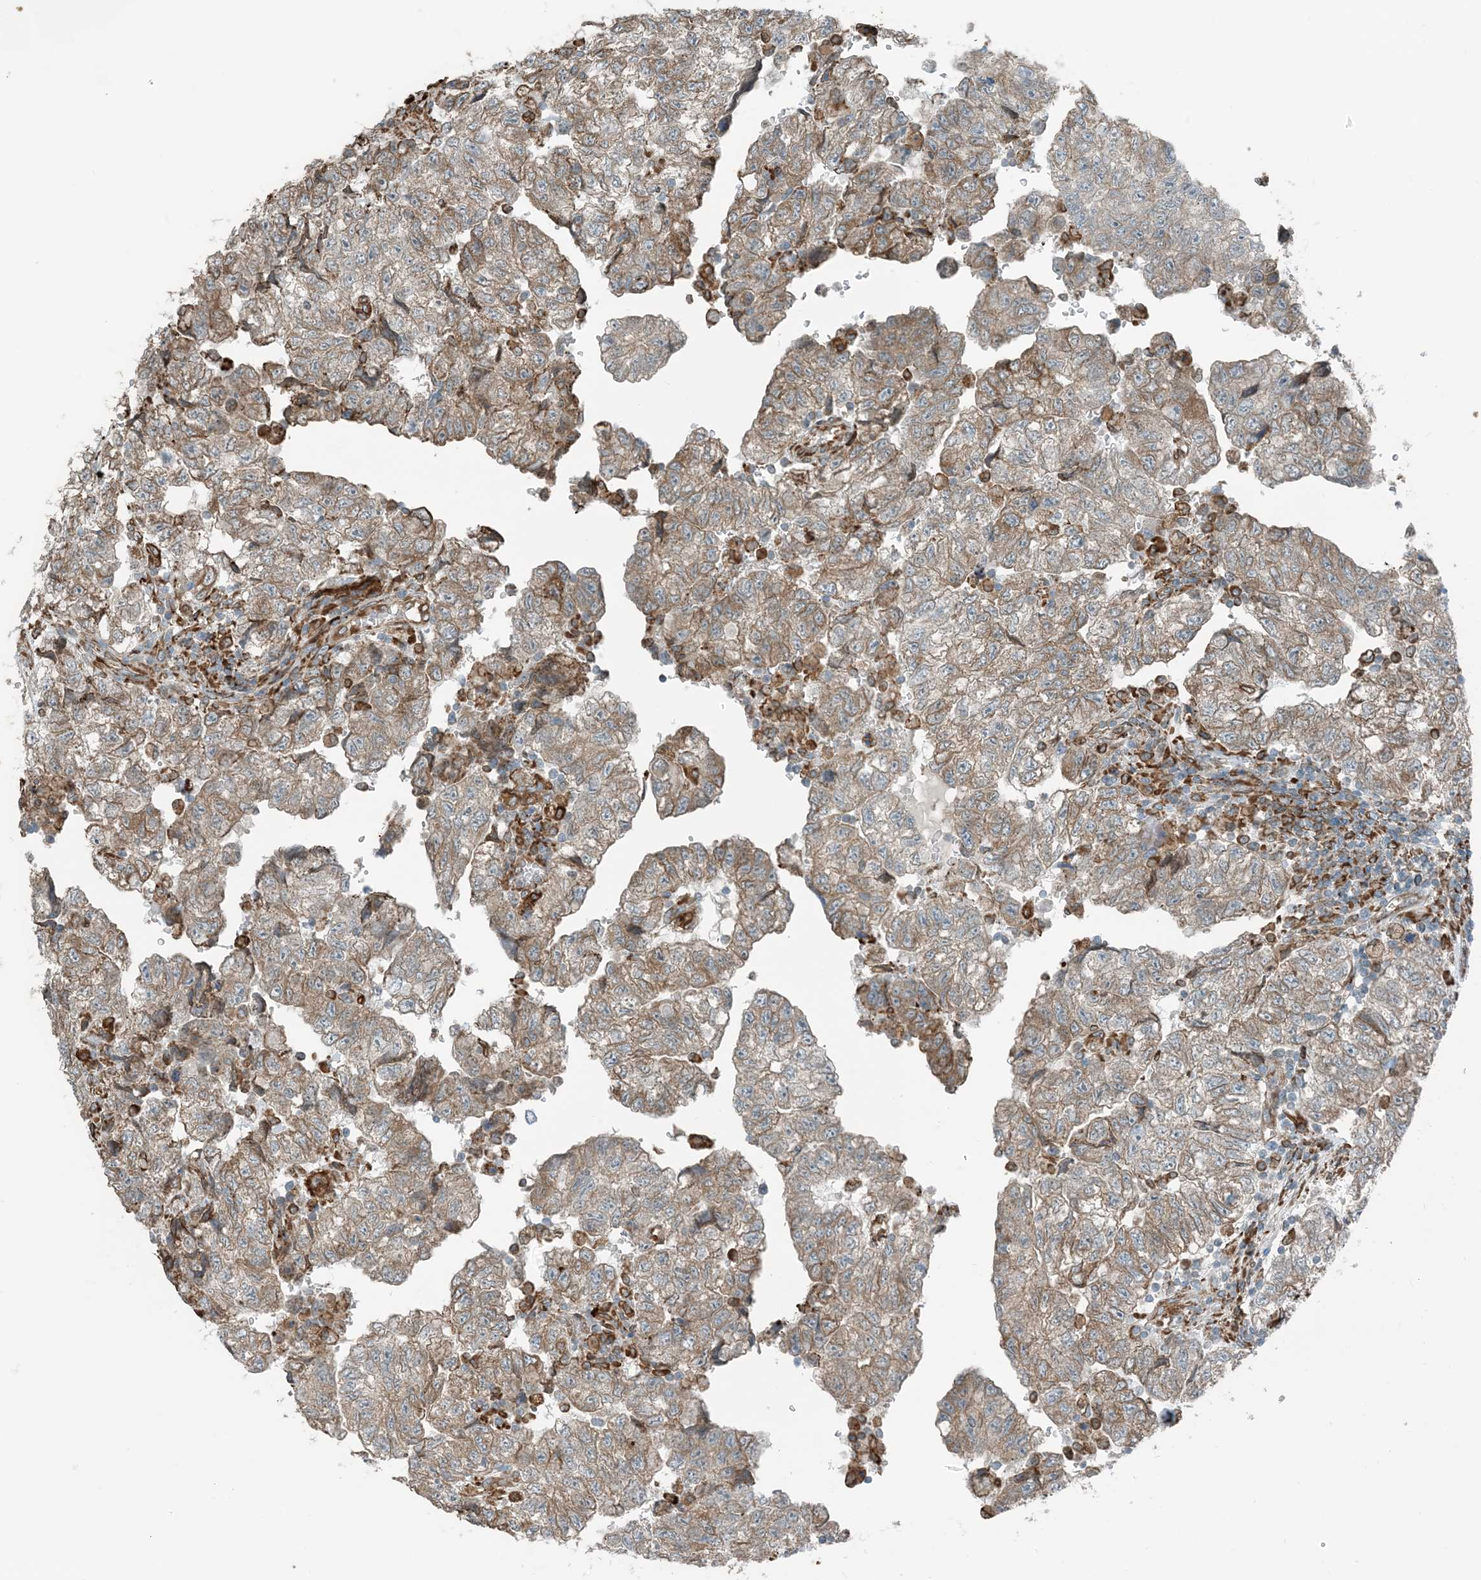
{"staining": {"intensity": "weak", "quantity": ">75%", "location": "cytoplasmic/membranous"}, "tissue": "testis cancer", "cell_type": "Tumor cells", "image_type": "cancer", "snomed": [{"axis": "morphology", "description": "Carcinoma, Embryonal, NOS"}, {"axis": "topography", "description": "Testis"}], "caption": "Immunohistochemistry photomicrograph of embryonal carcinoma (testis) stained for a protein (brown), which demonstrates low levels of weak cytoplasmic/membranous positivity in about >75% of tumor cells.", "gene": "CERKL", "patient": {"sex": "male", "age": 36}}